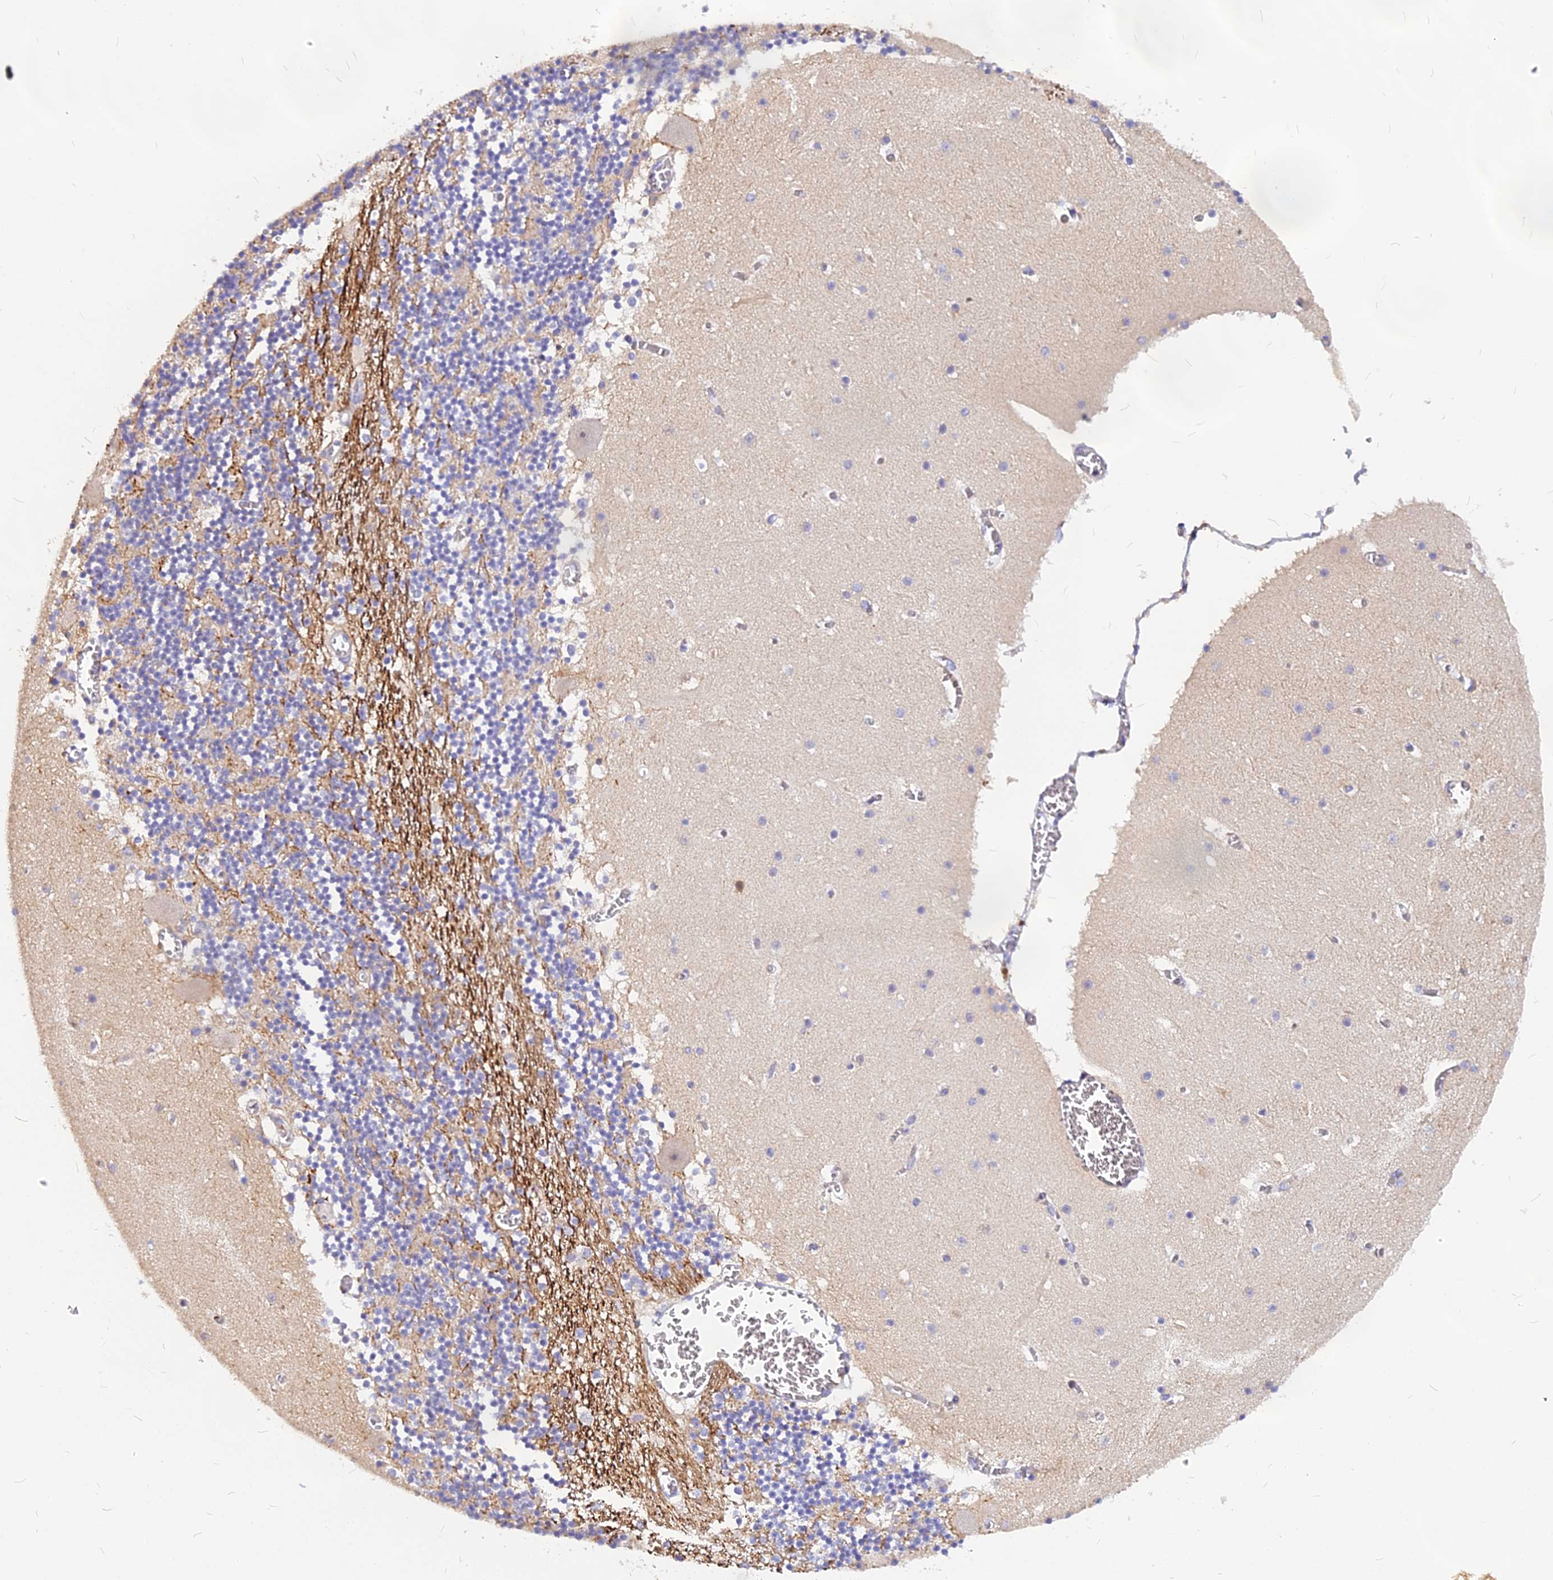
{"staining": {"intensity": "weak", "quantity": "<25%", "location": "cytoplasmic/membranous"}, "tissue": "cerebellum", "cell_type": "Cells in granular layer", "image_type": "normal", "snomed": [{"axis": "morphology", "description": "Normal tissue, NOS"}, {"axis": "topography", "description": "Cerebellum"}], "caption": "IHC histopathology image of unremarkable cerebellum: human cerebellum stained with DAB (3,3'-diaminobenzidine) demonstrates no significant protein staining in cells in granular layer.", "gene": "NKPD1", "patient": {"sex": "female", "age": 28}}